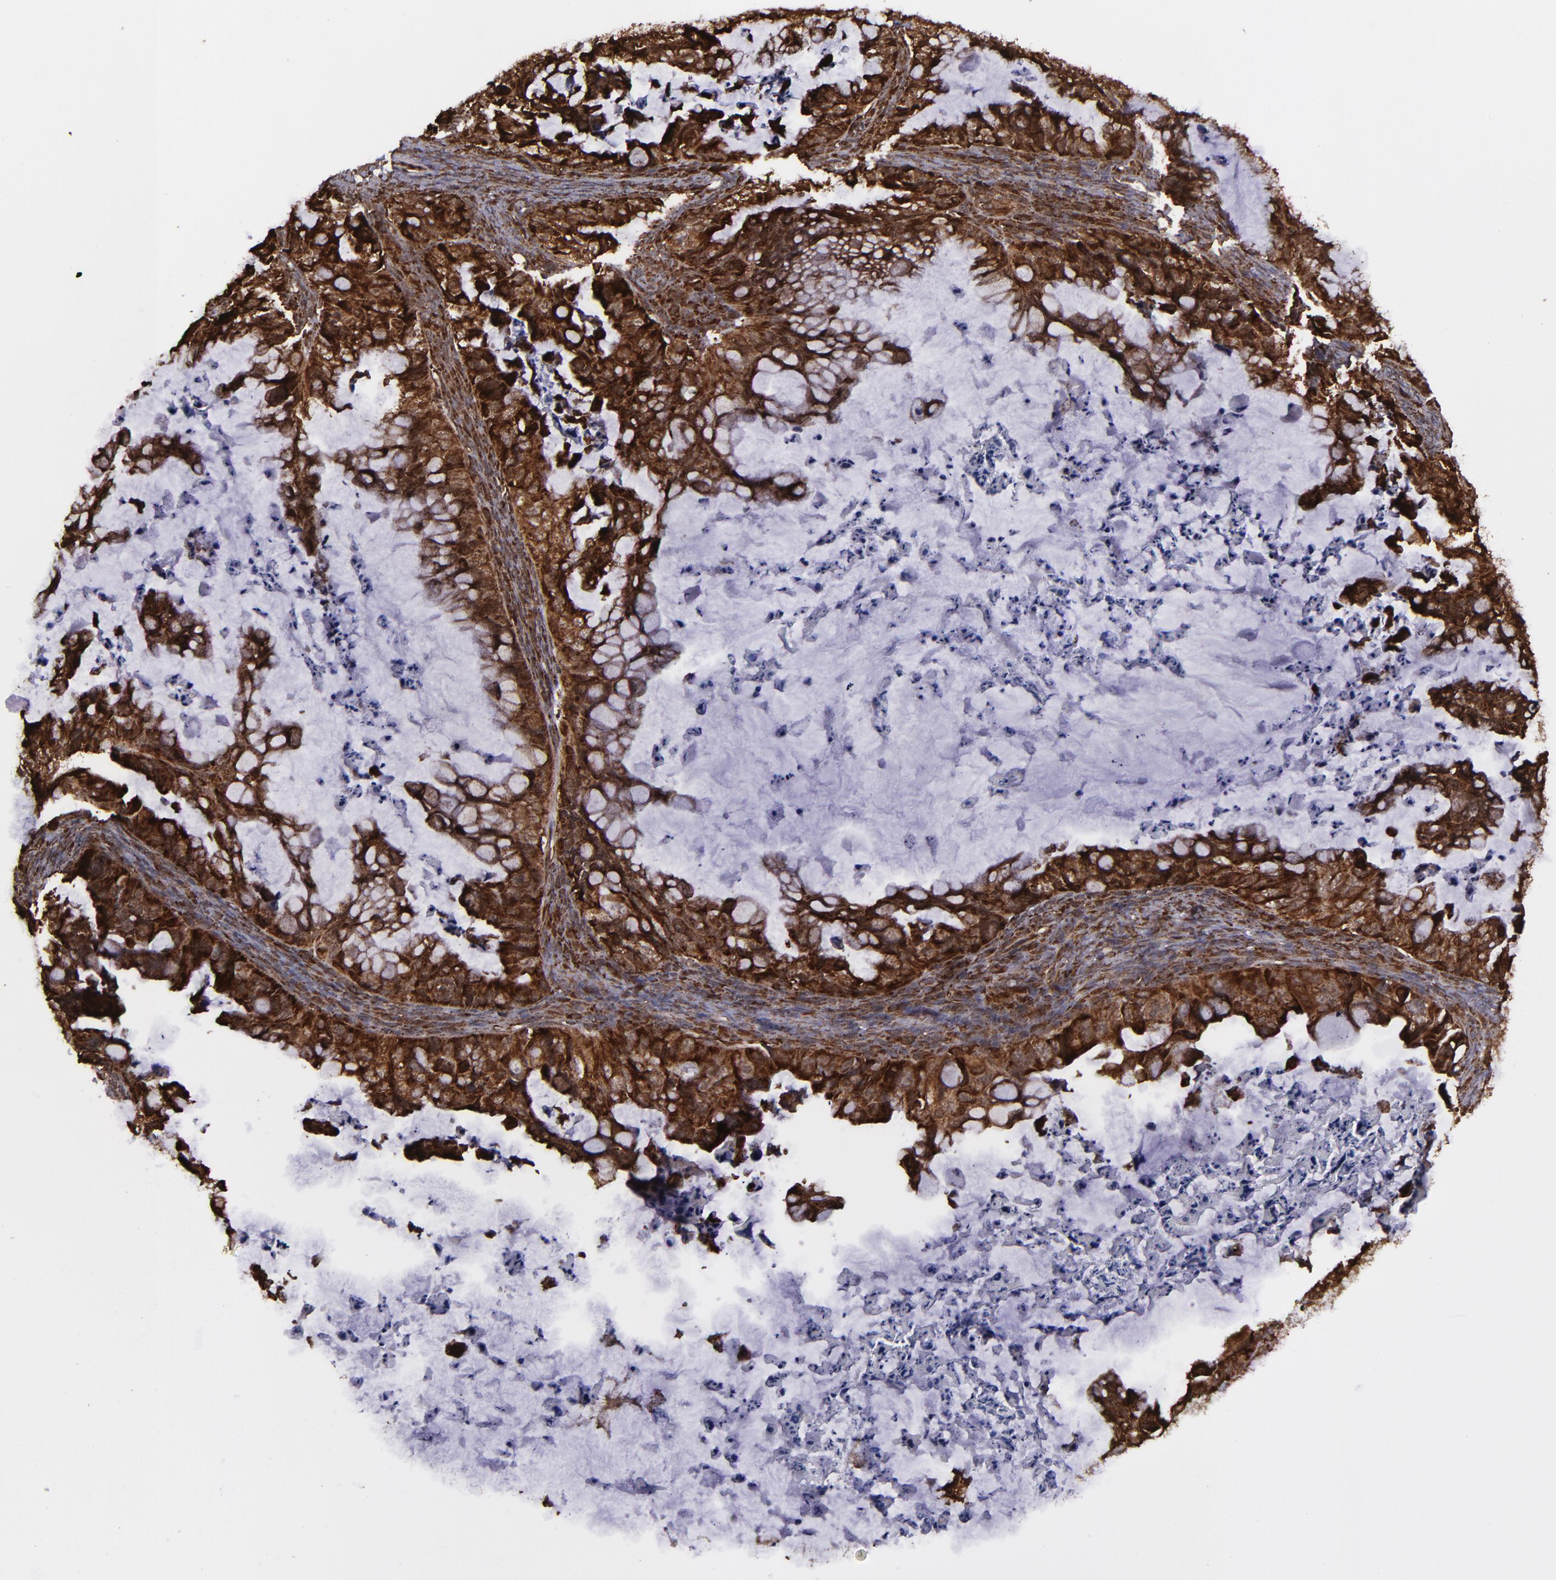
{"staining": {"intensity": "strong", "quantity": ">75%", "location": "cytoplasmic/membranous,nuclear"}, "tissue": "ovarian cancer", "cell_type": "Tumor cells", "image_type": "cancer", "snomed": [{"axis": "morphology", "description": "Cystadenocarcinoma, mucinous, NOS"}, {"axis": "topography", "description": "Ovary"}], "caption": "Immunohistochemical staining of mucinous cystadenocarcinoma (ovarian) displays high levels of strong cytoplasmic/membranous and nuclear protein expression in approximately >75% of tumor cells.", "gene": "EIF4ENIF1", "patient": {"sex": "female", "age": 36}}